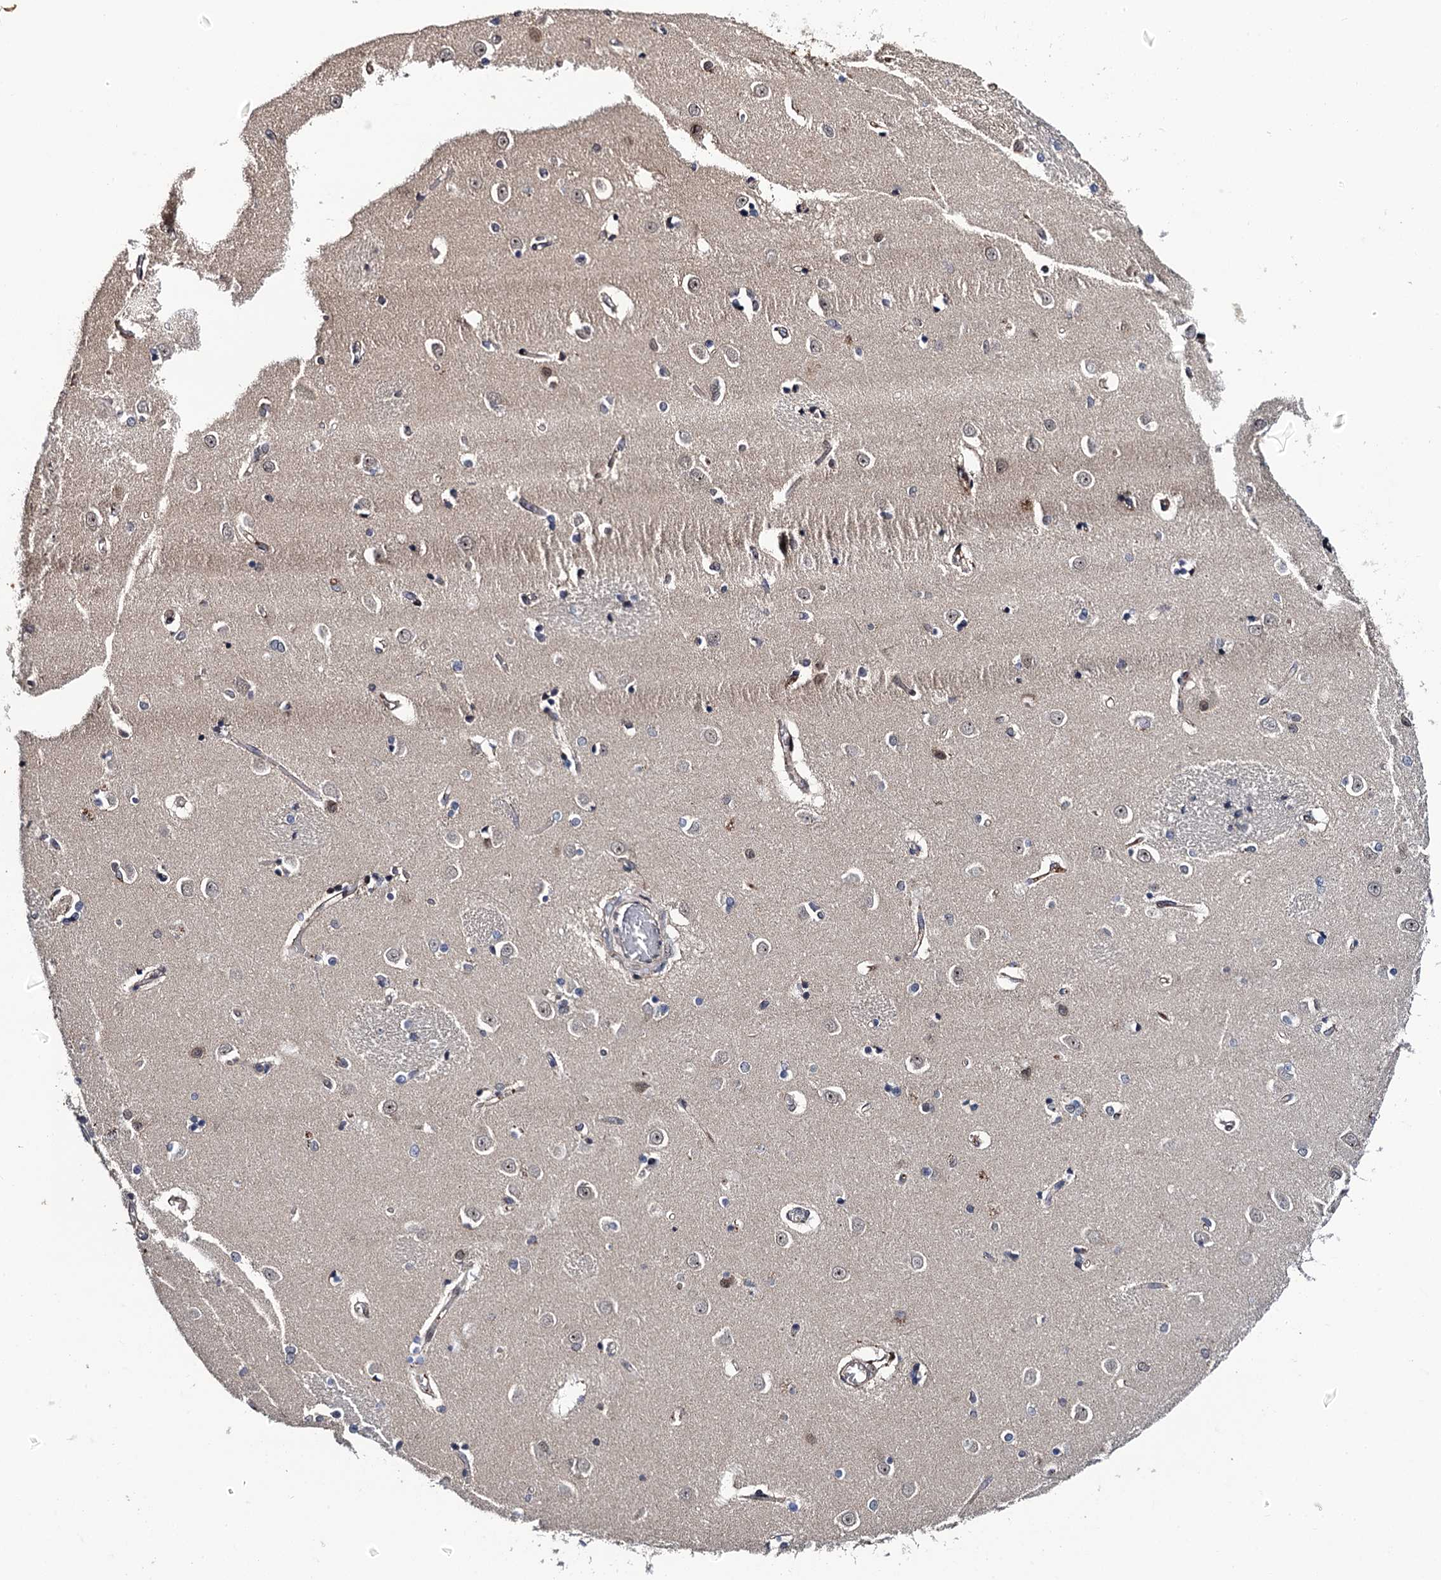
{"staining": {"intensity": "negative", "quantity": "none", "location": "none"}, "tissue": "caudate", "cell_type": "Glial cells", "image_type": "normal", "snomed": [{"axis": "morphology", "description": "Normal tissue, NOS"}, {"axis": "topography", "description": "Lateral ventricle wall"}], "caption": "Caudate was stained to show a protein in brown. There is no significant expression in glial cells. (DAB immunohistochemistry (IHC) with hematoxylin counter stain).", "gene": "CDC23", "patient": {"sex": "male", "age": 37}}